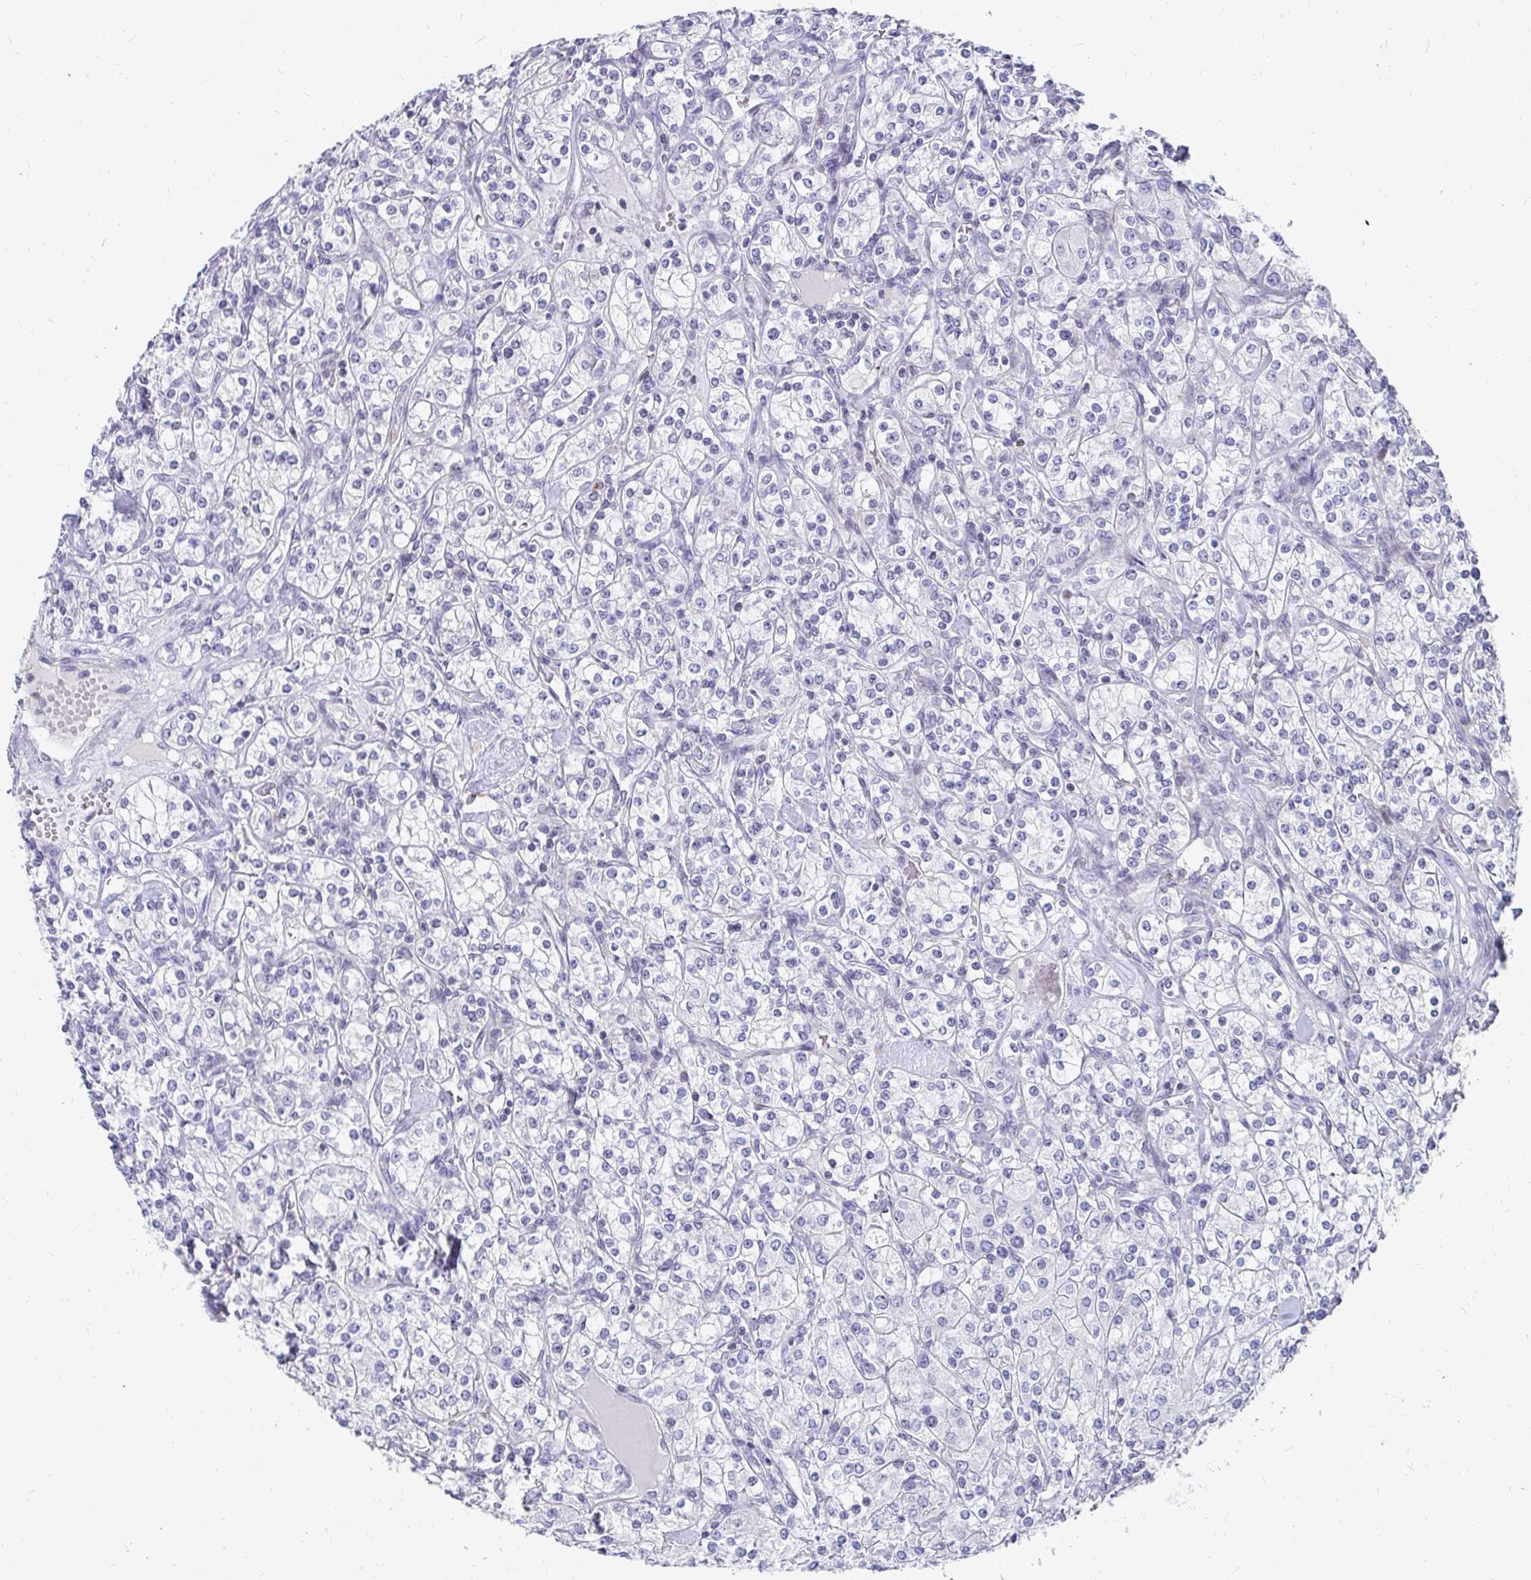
{"staining": {"intensity": "negative", "quantity": "none", "location": "none"}, "tissue": "renal cancer", "cell_type": "Tumor cells", "image_type": "cancer", "snomed": [{"axis": "morphology", "description": "Adenocarcinoma, NOS"}, {"axis": "topography", "description": "Kidney"}], "caption": "DAB immunohistochemical staining of renal adenocarcinoma demonstrates no significant staining in tumor cells. (Stains: DAB immunohistochemistry (IHC) with hematoxylin counter stain, Microscopy: brightfield microscopy at high magnification).", "gene": "EXOC5", "patient": {"sex": "male", "age": 77}}